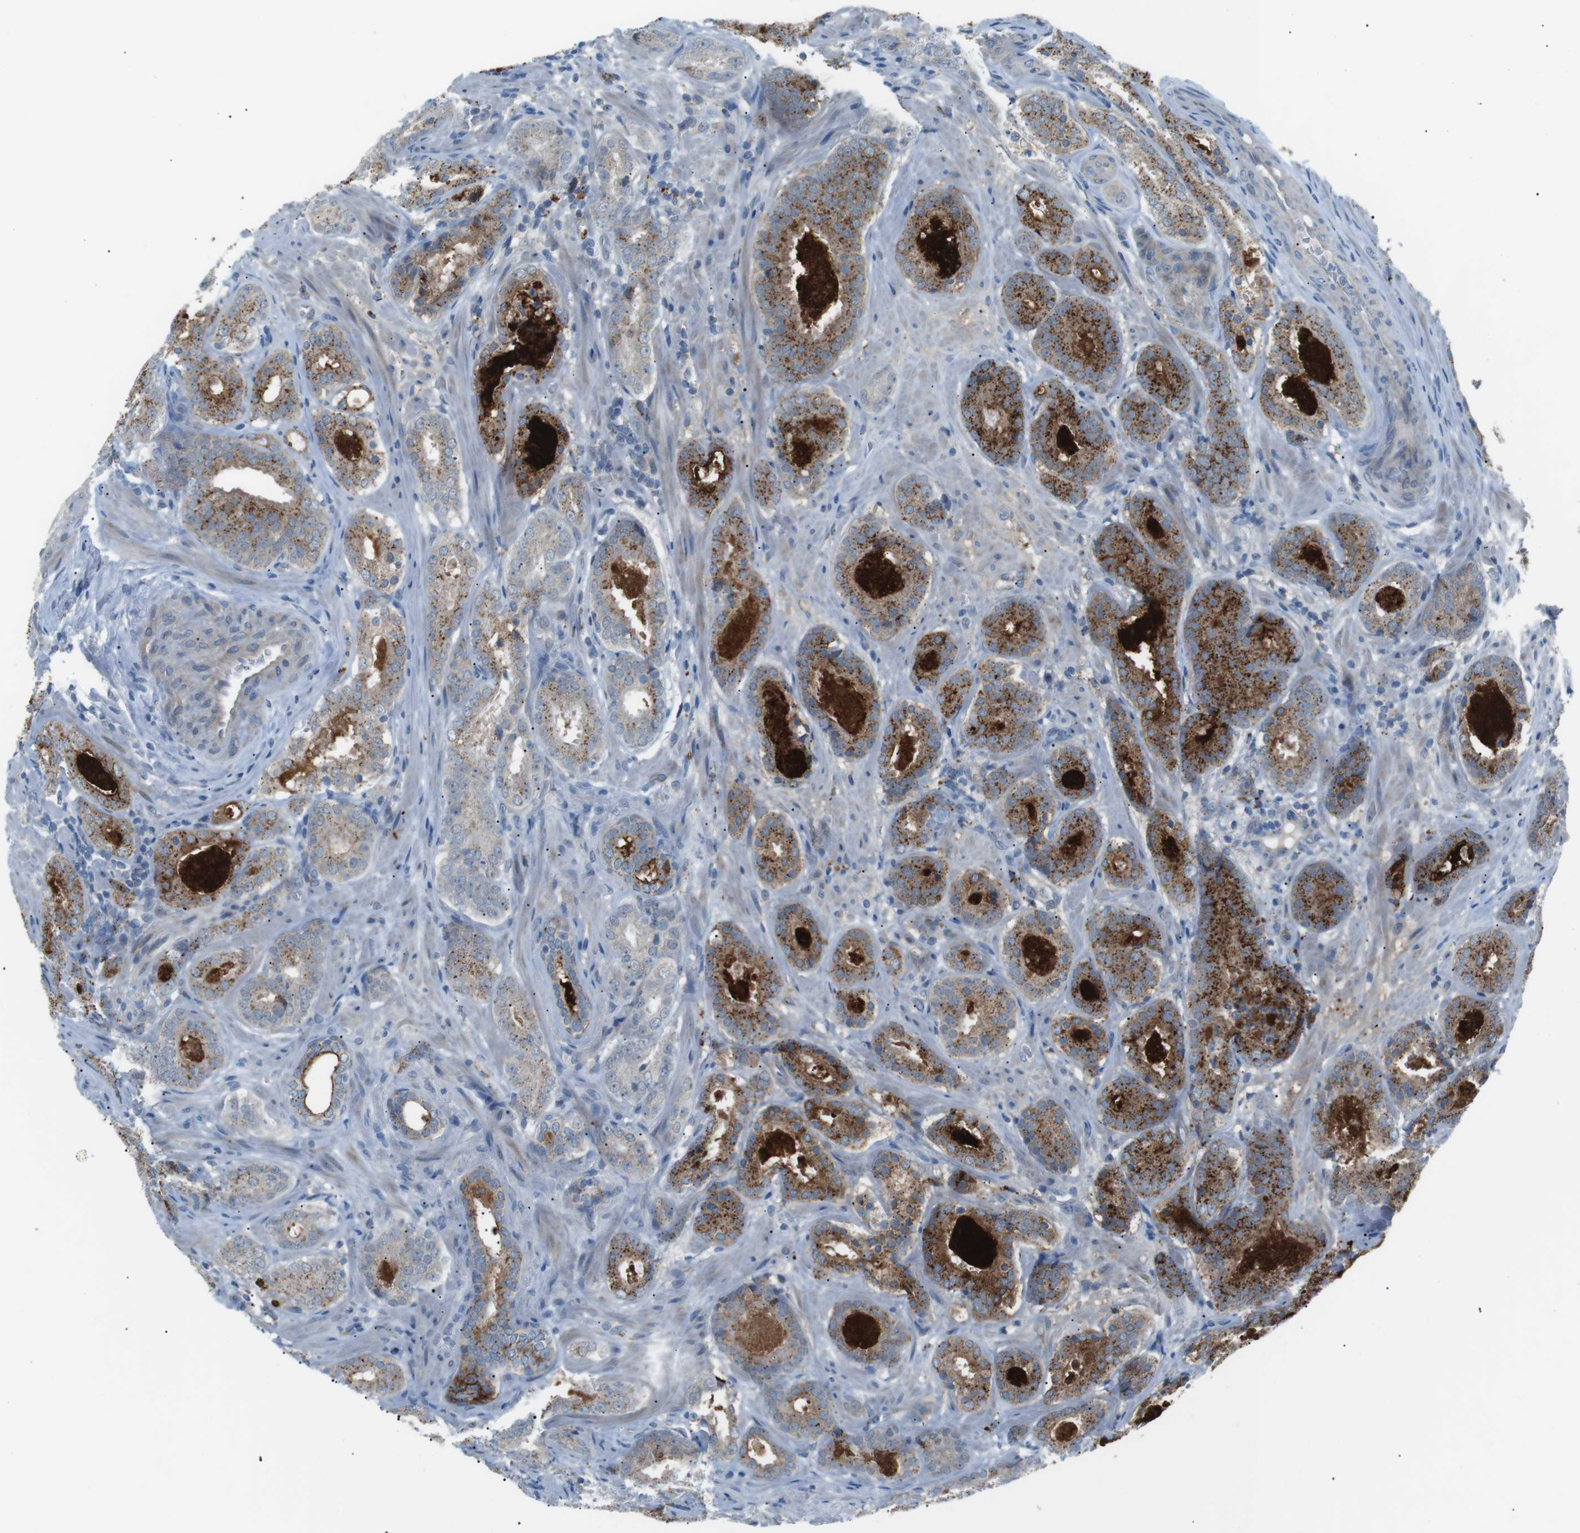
{"staining": {"intensity": "moderate", "quantity": ">75%", "location": "cytoplasmic/membranous"}, "tissue": "prostate cancer", "cell_type": "Tumor cells", "image_type": "cancer", "snomed": [{"axis": "morphology", "description": "Adenocarcinoma, Low grade"}, {"axis": "topography", "description": "Prostate"}], "caption": "There is medium levels of moderate cytoplasmic/membranous staining in tumor cells of adenocarcinoma (low-grade) (prostate), as demonstrated by immunohistochemical staining (brown color).", "gene": "B4GALNT2", "patient": {"sex": "male", "age": 69}}